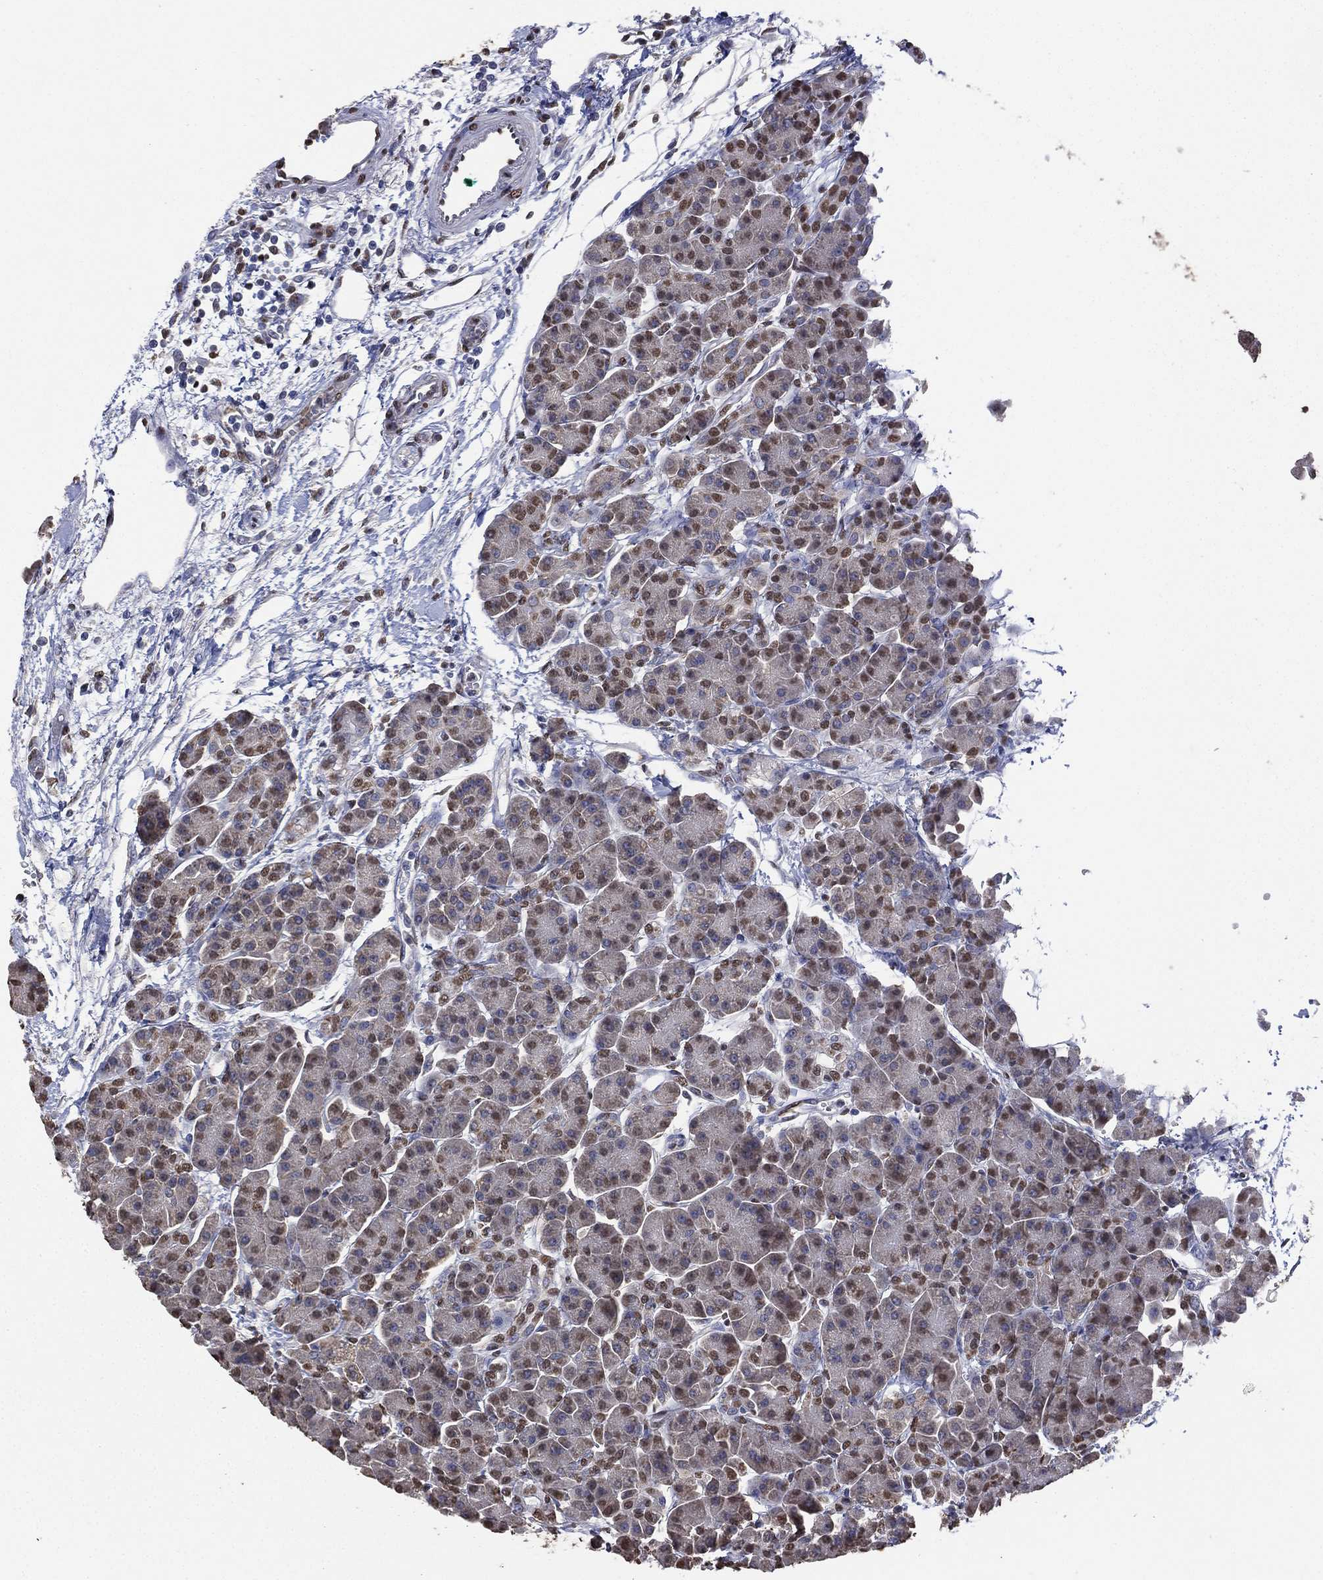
{"staining": {"intensity": "moderate", "quantity": "<25%", "location": "nuclear"}, "tissue": "pancreas", "cell_type": "Exocrine glandular cells", "image_type": "normal", "snomed": [{"axis": "morphology", "description": "Normal tissue, NOS"}, {"axis": "topography", "description": "Pancreas"}], "caption": "Moderate nuclear positivity for a protein is appreciated in approximately <25% of exocrine glandular cells of normal pancreas using immunohistochemistry (IHC).", "gene": "ALDH7A1", "patient": {"sex": "female", "age": 63}}